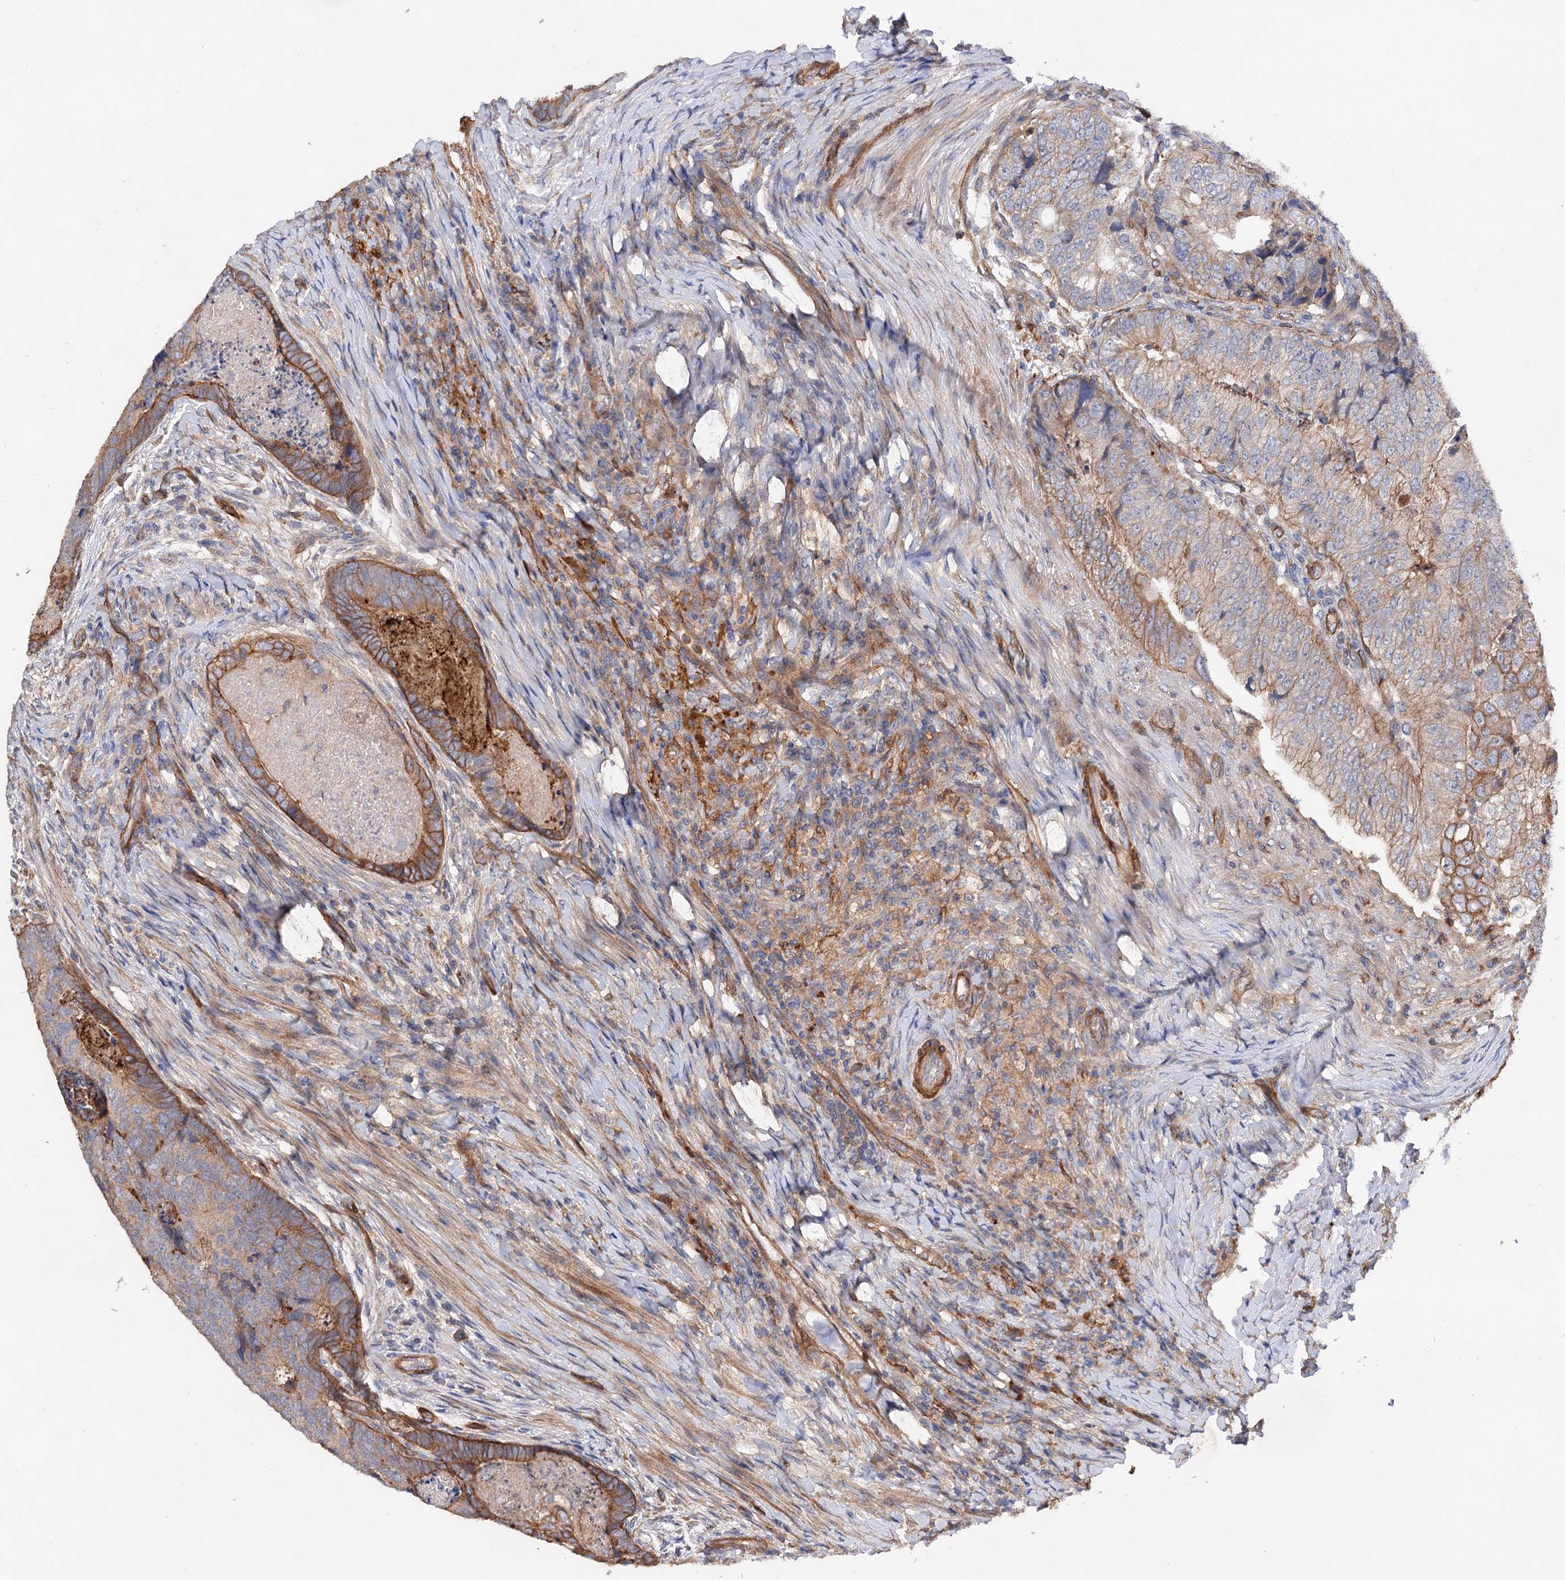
{"staining": {"intensity": "moderate", "quantity": "<25%", "location": "cytoplasmic/membranous"}, "tissue": "colorectal cancer", "cell_type": "Tumor cells", "image_type": "cancer", "snomed": [{"axis": "morphology", "description": "Adenocarcinoma, NOS"}, {"axis": "topography", "description": "Colon"}], "caption": "Colorectal cancer stained for a protein (brown) demonstrates moderate cytoplasmic/membranous positive positivity in about <25% of tumor cells.", "gene": "CSAD", "patient": {"sex": "female", "age": 67}}